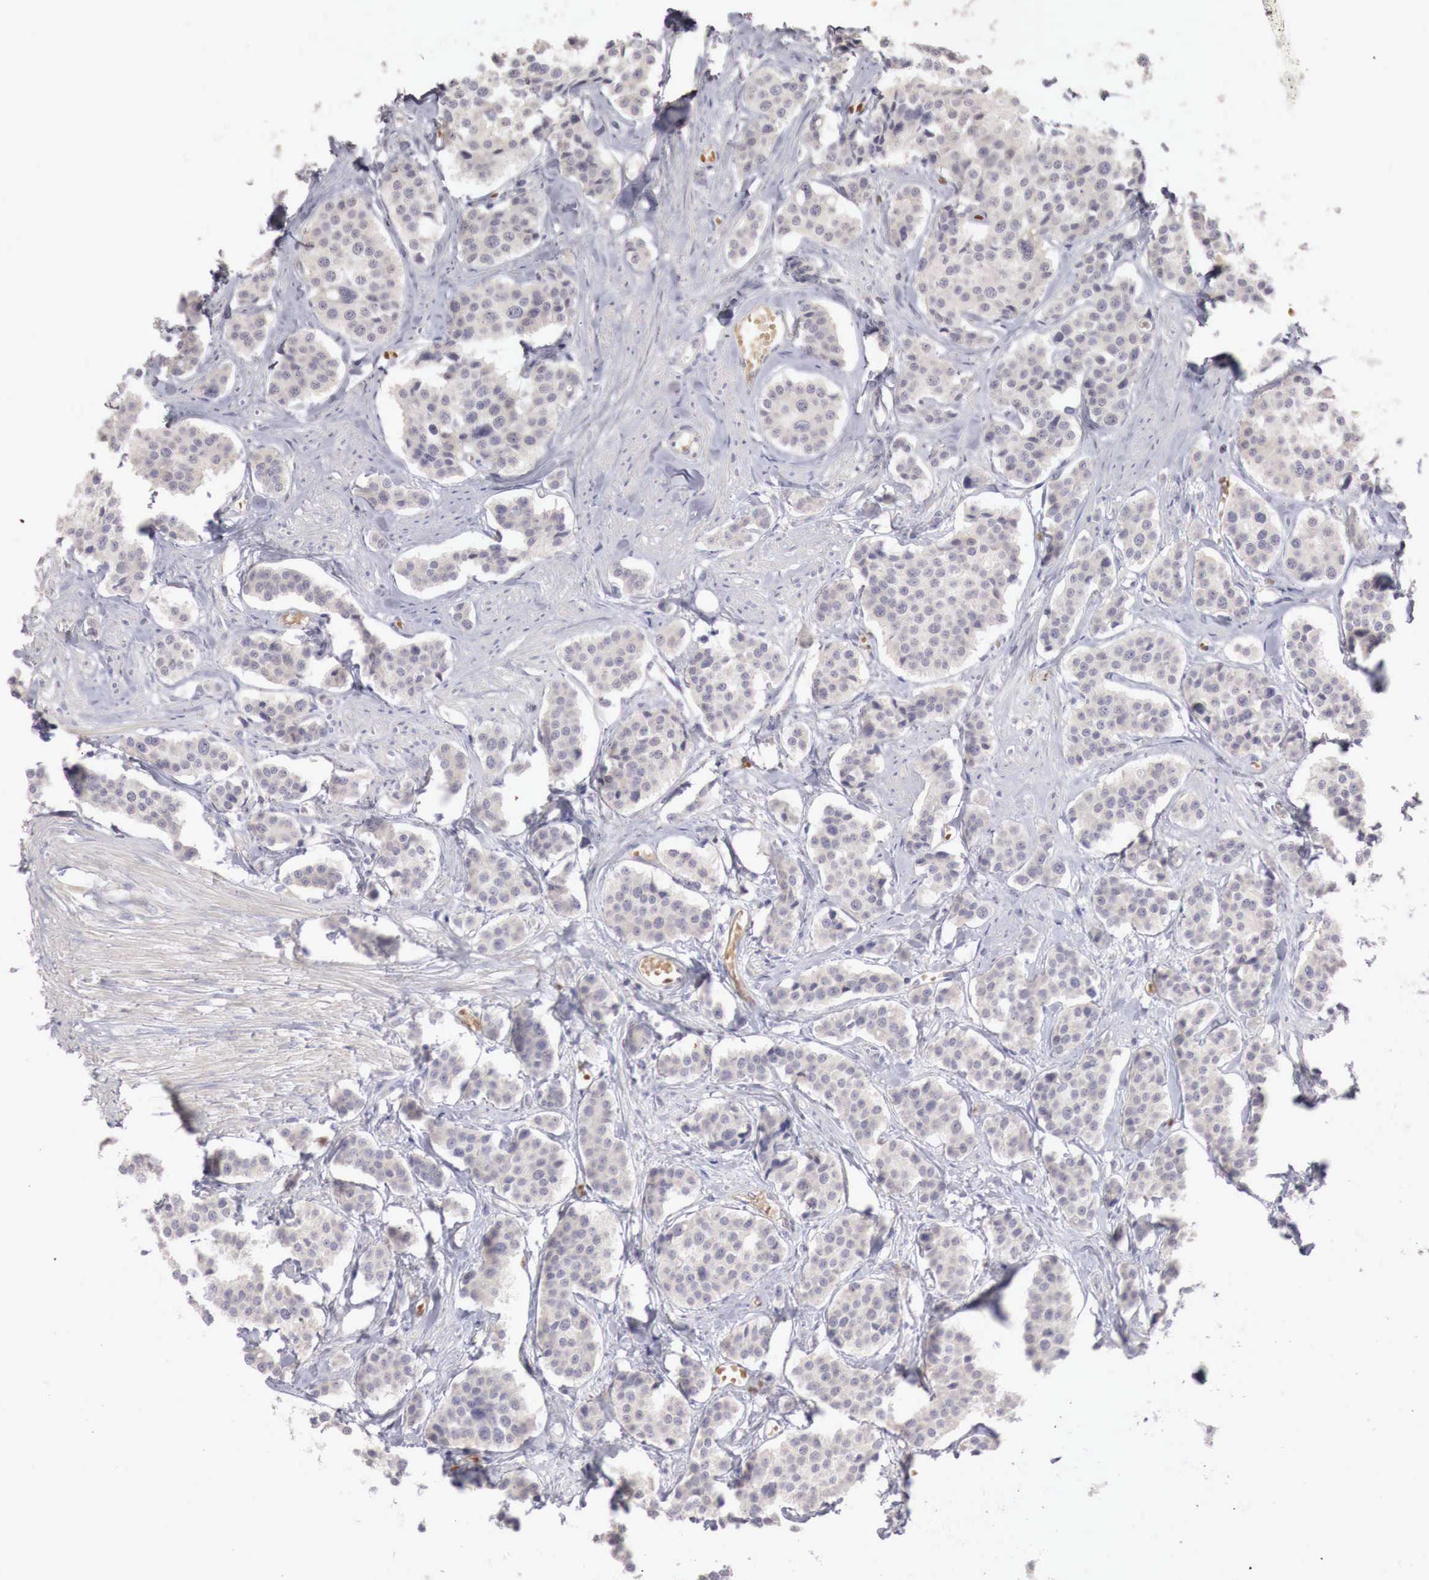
{"staining": {"intensity": "negative", "quantity": "none", "location": "none"}, "tissue": "carcinoid", "cell_type": "Tumor cells", "image_type": "cancer", "snomed": [{"axis": "morphology", "description": "Carcinoid, malignant, NOS"}, {"axis": "topography", "description": "Small intestine"}], "caption": "This is an IHC photomicrograph of carcinoid. There is no positivity in tumor cells.", "gene": "GATA1", "patient": {"sex": "male", "age": 60}}